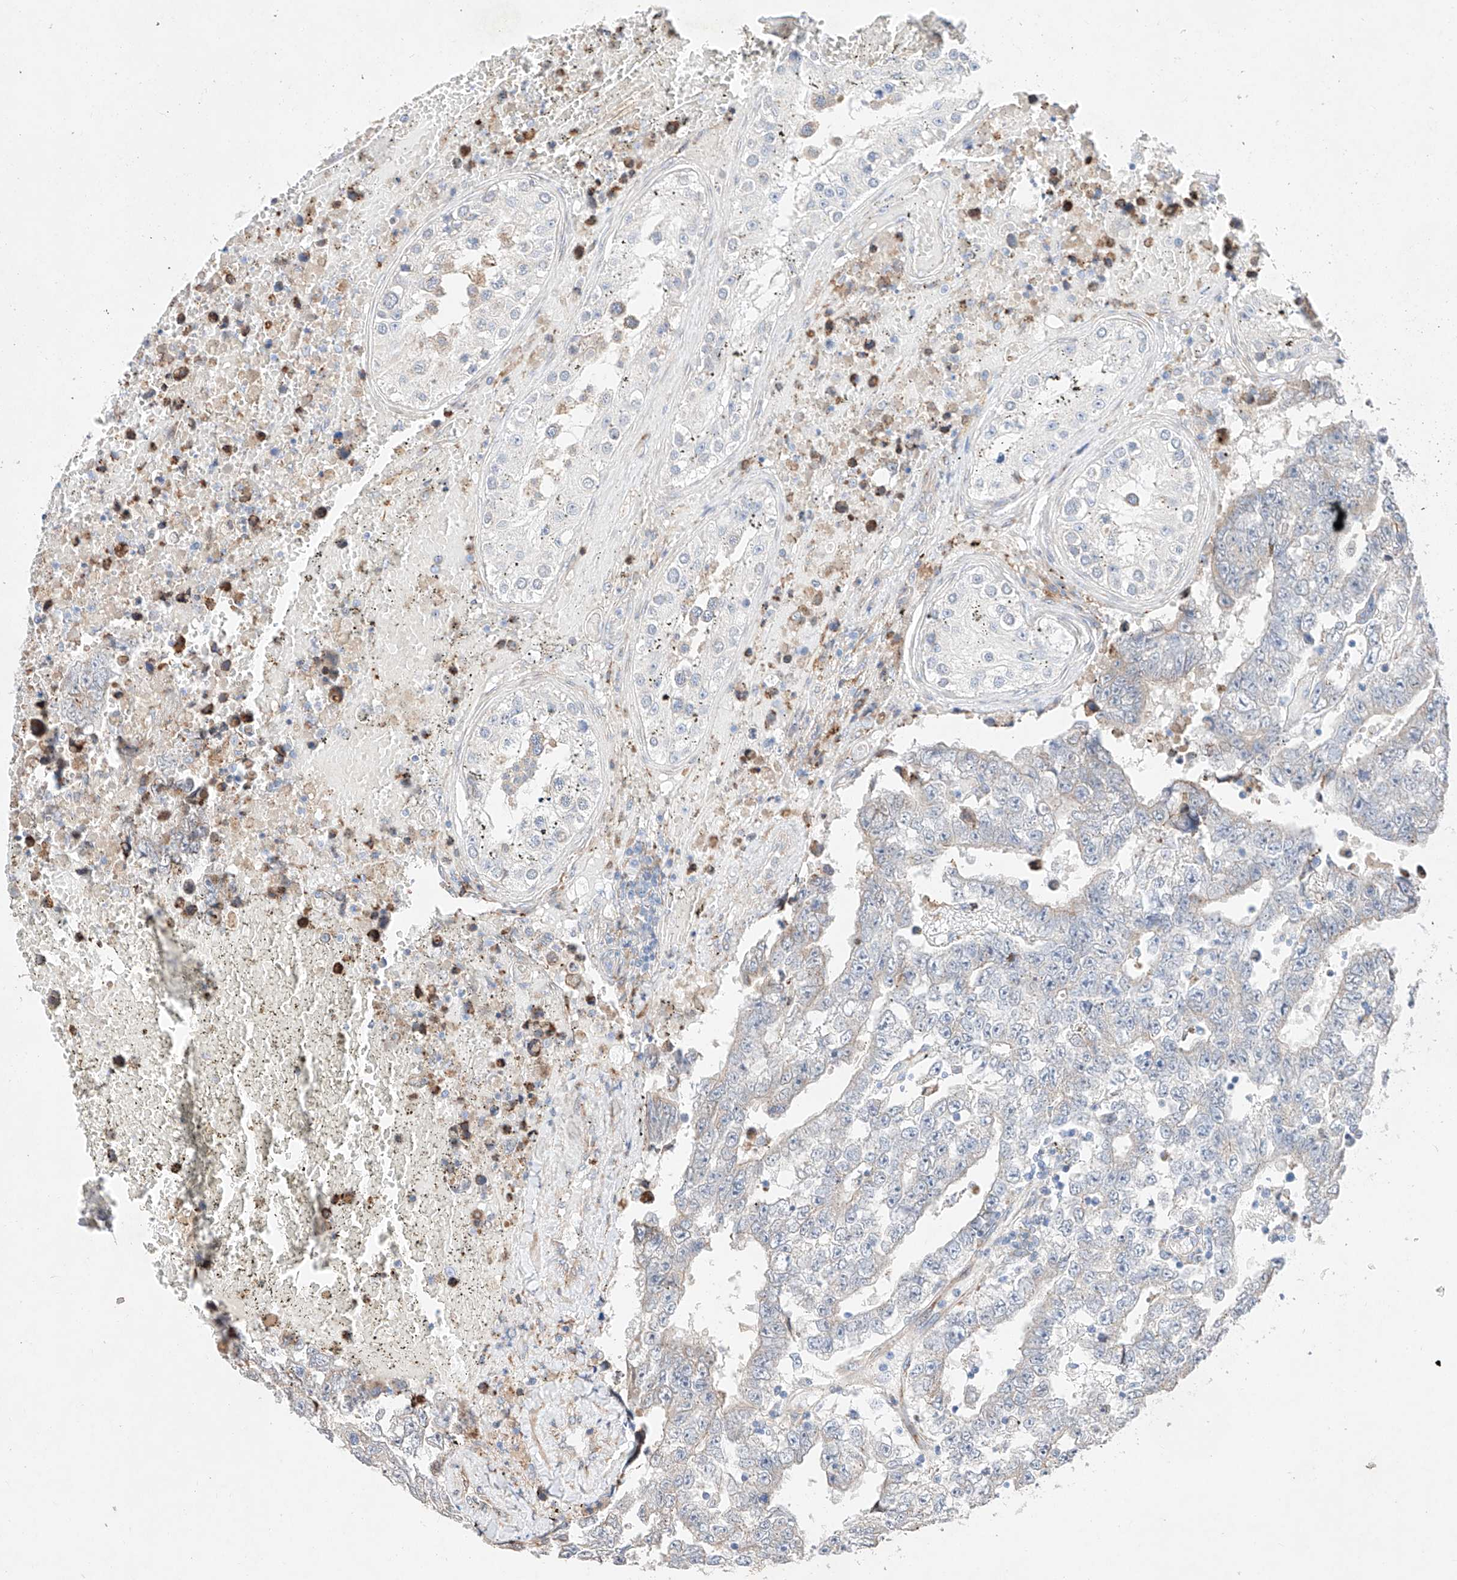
{"staining": {"intensity": "negative", "quantity": "none", "location": "none"}, "tissue": "testis cancer", "cell_type": "Tumor cells", "image_type": "cancer", "snomed": [{"axis": "morphology", "description": "Carcinoma, Embryonal, NOS"}, {"axis": "topography", "description": "Testis"}], "caption": "A micrograph of testis cancer stained for a protein exhibits no brown staining in tumor cells.", "gene": "ATP9B", "patient": {"sex": "male", "age": 25}}